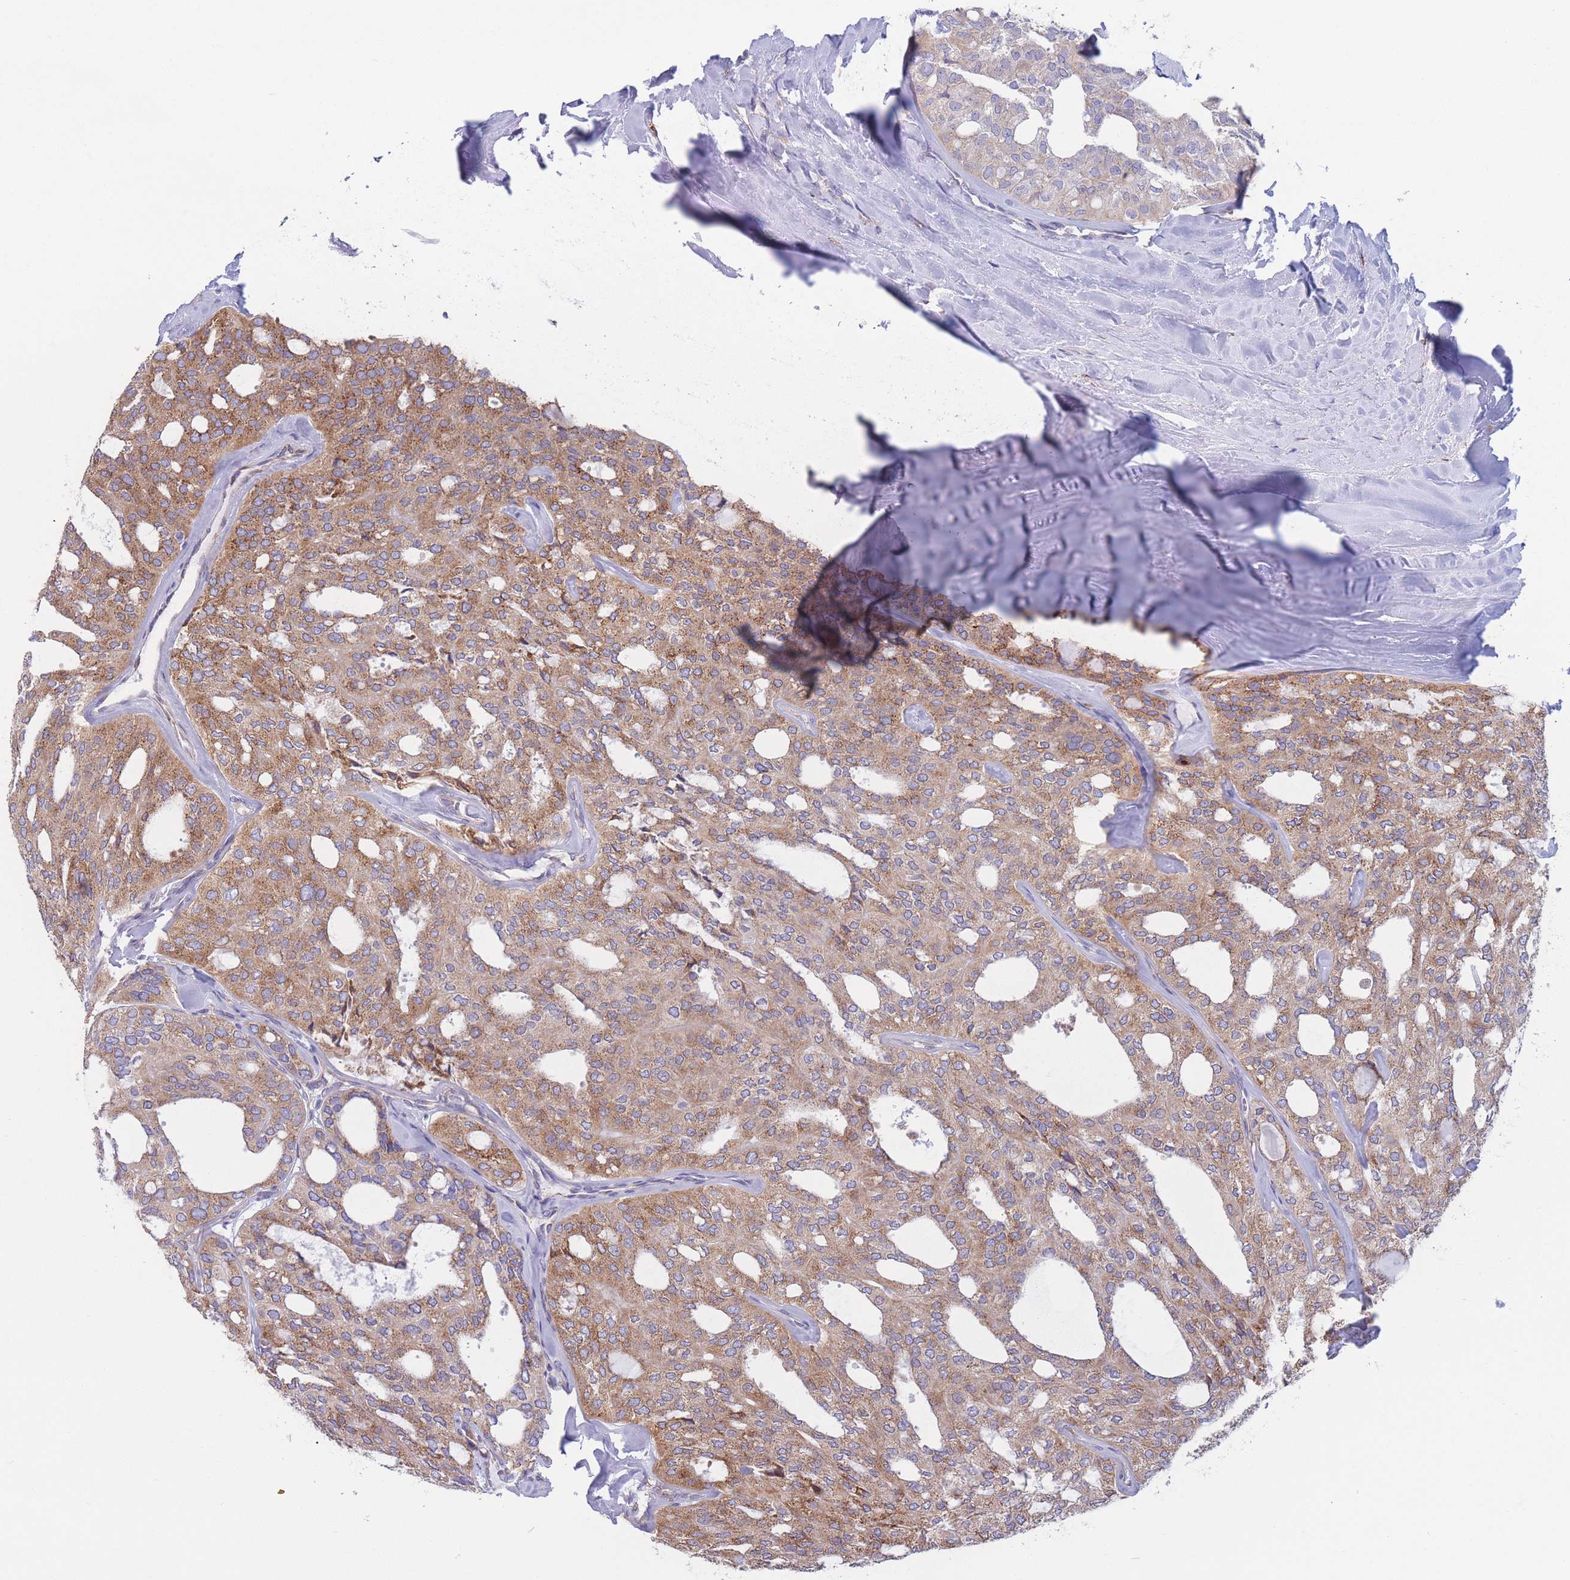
{"staining": {"intensity": "moderate", "quantity": ">75%", "location": "cytoplasmic/membranous"}, "tissue": "thyroid cancer", "cell_type": "Tumor cells", "image_type": "cancer", "snomed": [{"axis": "morphology", "description": "Follicular adenoma carcinoma, NOS"}, {"axis": "topography", "description": "Thyroid gland"}], "caption": "About >75% of tumor cells in human thyroid cancer (follicular adenoma carcinoma) show moderate cytoplasmic/membranous protein expression as visualized by brown immunohistochemical staining.", "gene": "MRPL30", "patient": {"sex": "male", "age": 75}}